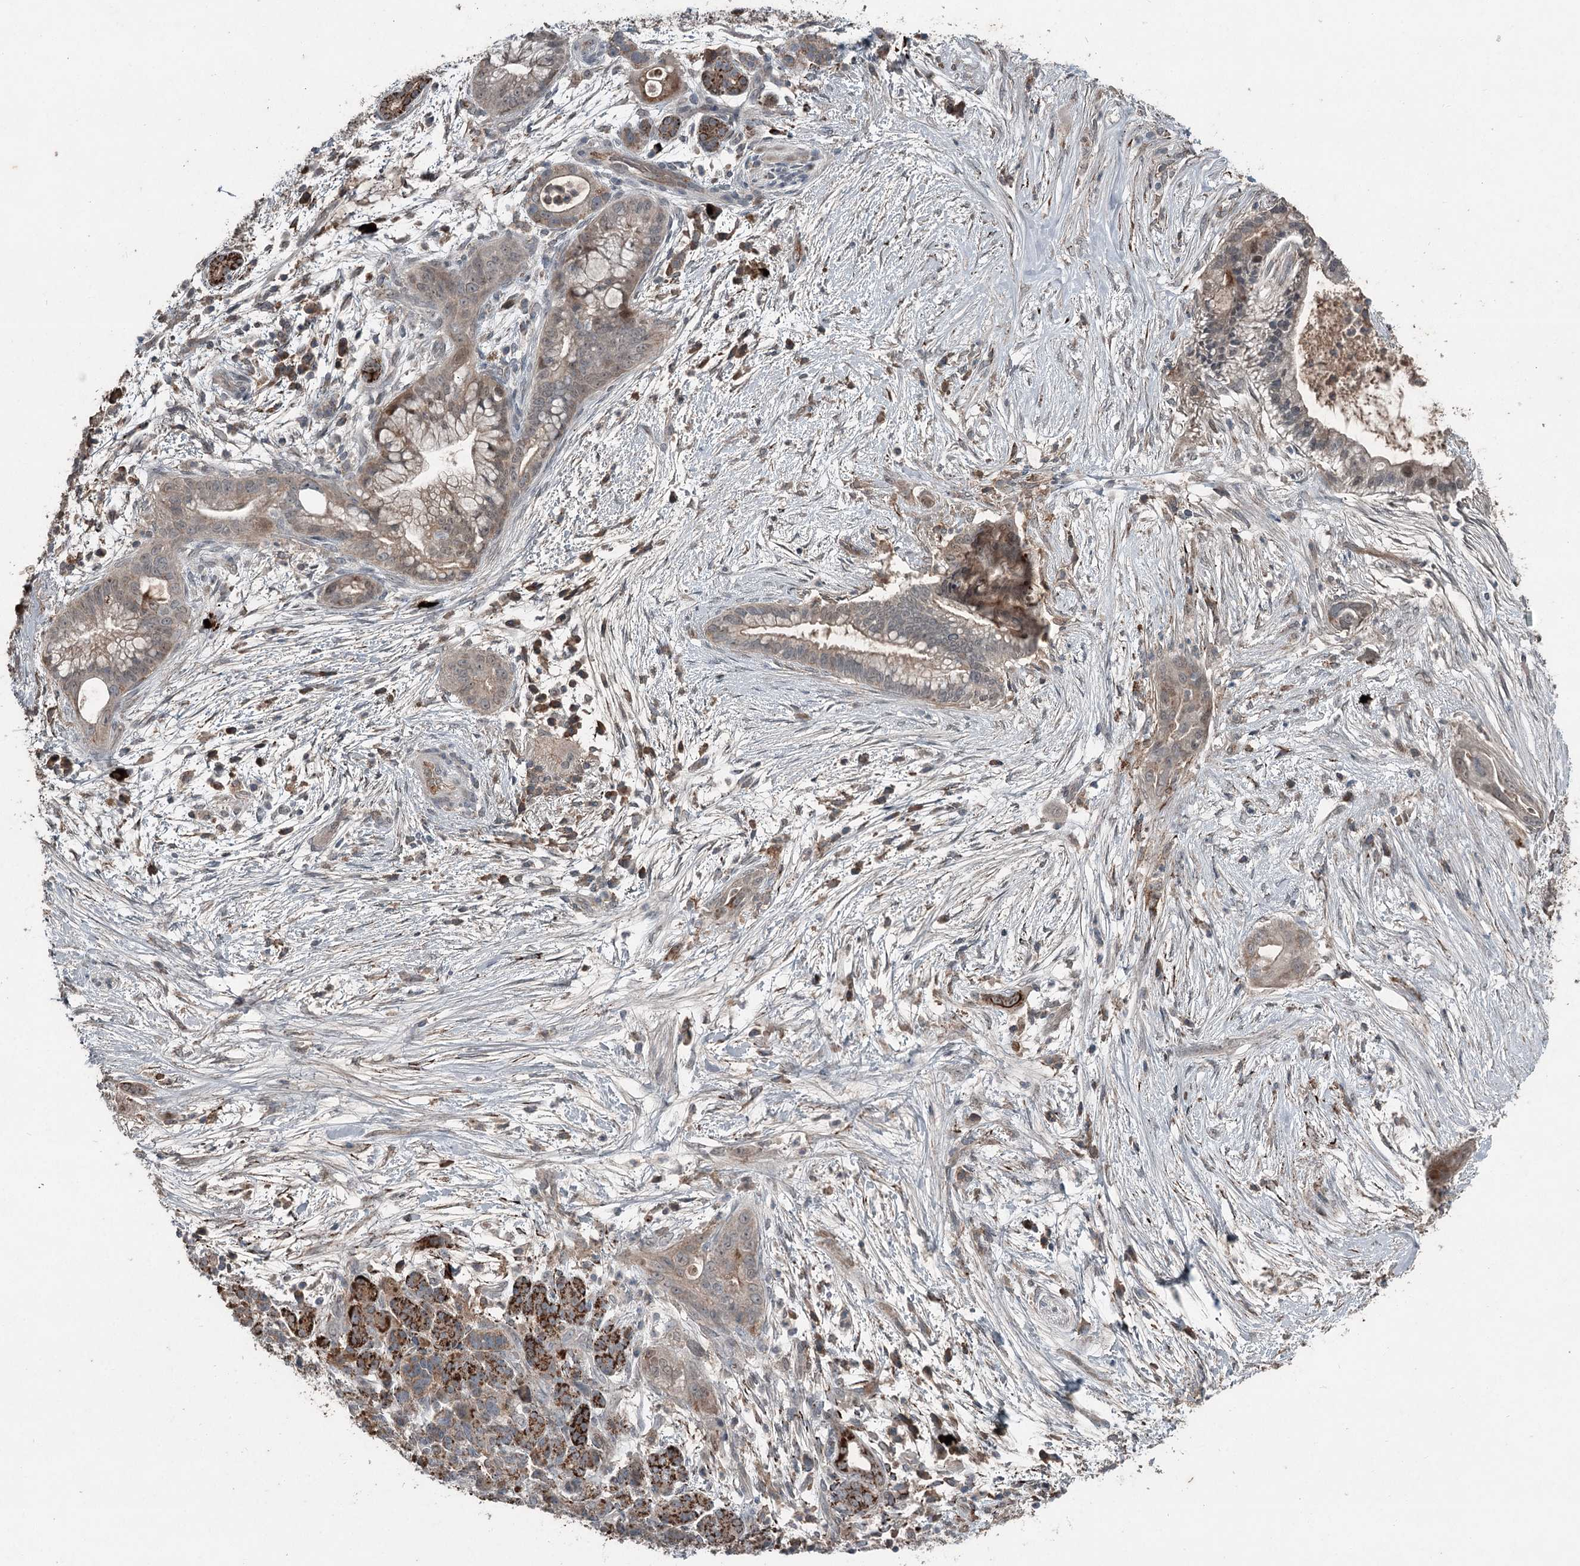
{"staining": {"intensity": "weak", "quantity": "<25%", "location": "cytoplasmic/membranous"}, "tissue": "pancreatic cancer", "cell_type": "Tumor cells", "image_type": "cancer", "snomed": [{"axis": "morphology", "description": "Adenocarcinoma, NOS"}, {"axis": "topography", "description": "Pancreas"}], "caption": "This photomicrograph is of adenocarcinoma (pancreatic) stained with immunohistochemistry to label a protein in brown with the nuclei are counter-stained blue. There is no positivity in tumor cells.", "gene": "SLC39A8", "patient": {"sex": "male", "age": 59}}